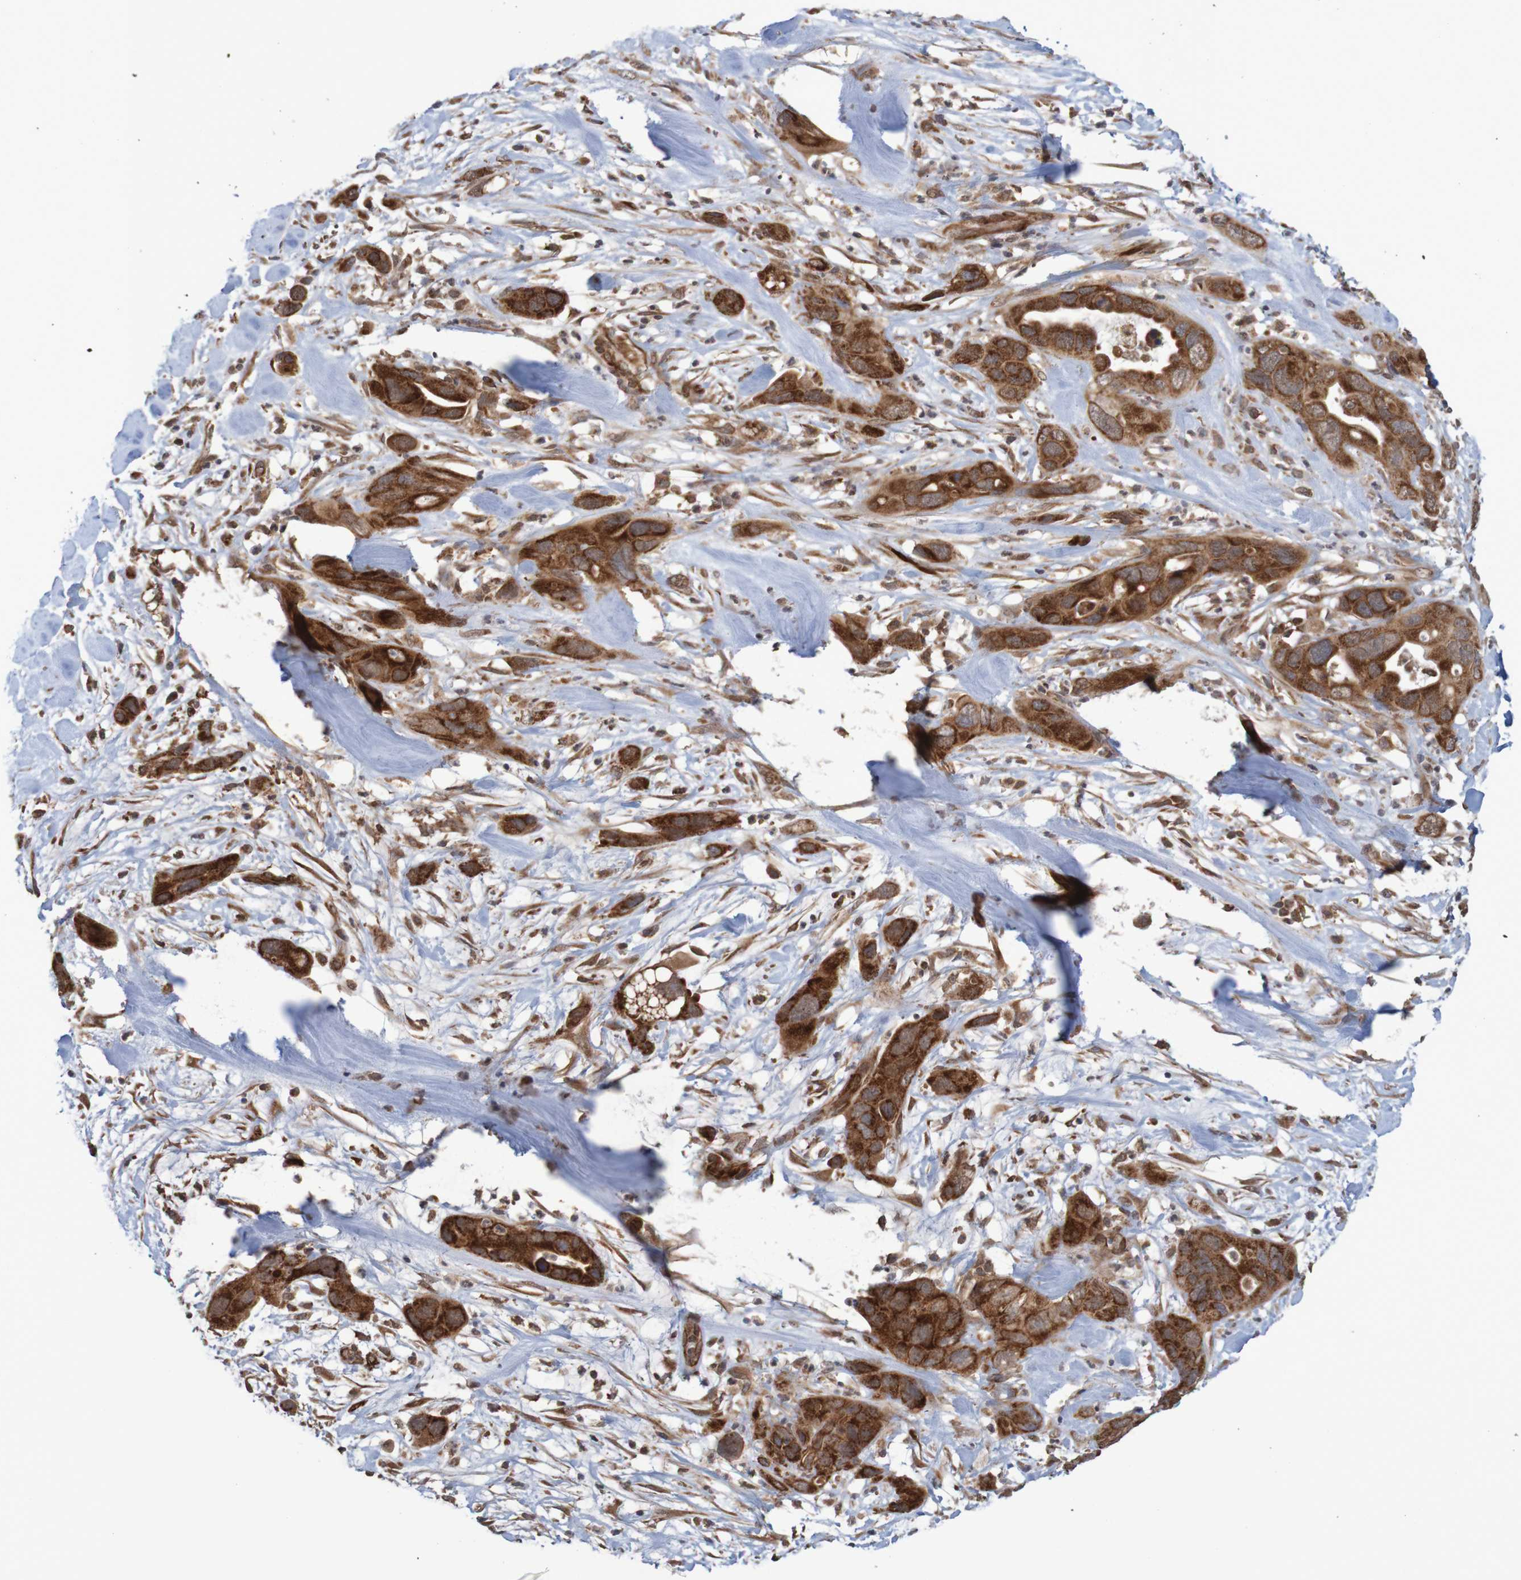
{"staining": {"intensity": "strong", "quantity": ">75%", "location": "cytoplasmic/membranous"}, "tissue": "pancreatic cancer", "cell_type": "Tumor cells", "image_type": "cancer", "snomed": [{"axis": "morphology", "description": "Adenocarcinoma, NOS"}, {"axis": "topography", "description": "Pancreas"}], "caption": "A high-resolution histopathology image shows immunohistochemistry staining of pancreatic cancer (adenocarcinoma), which exhibits strong cytoplasmic/membranous expression in about >75% of tumor cells.", "gene": "MRPL52", "patient": {"sex": "female", "age": 71}}